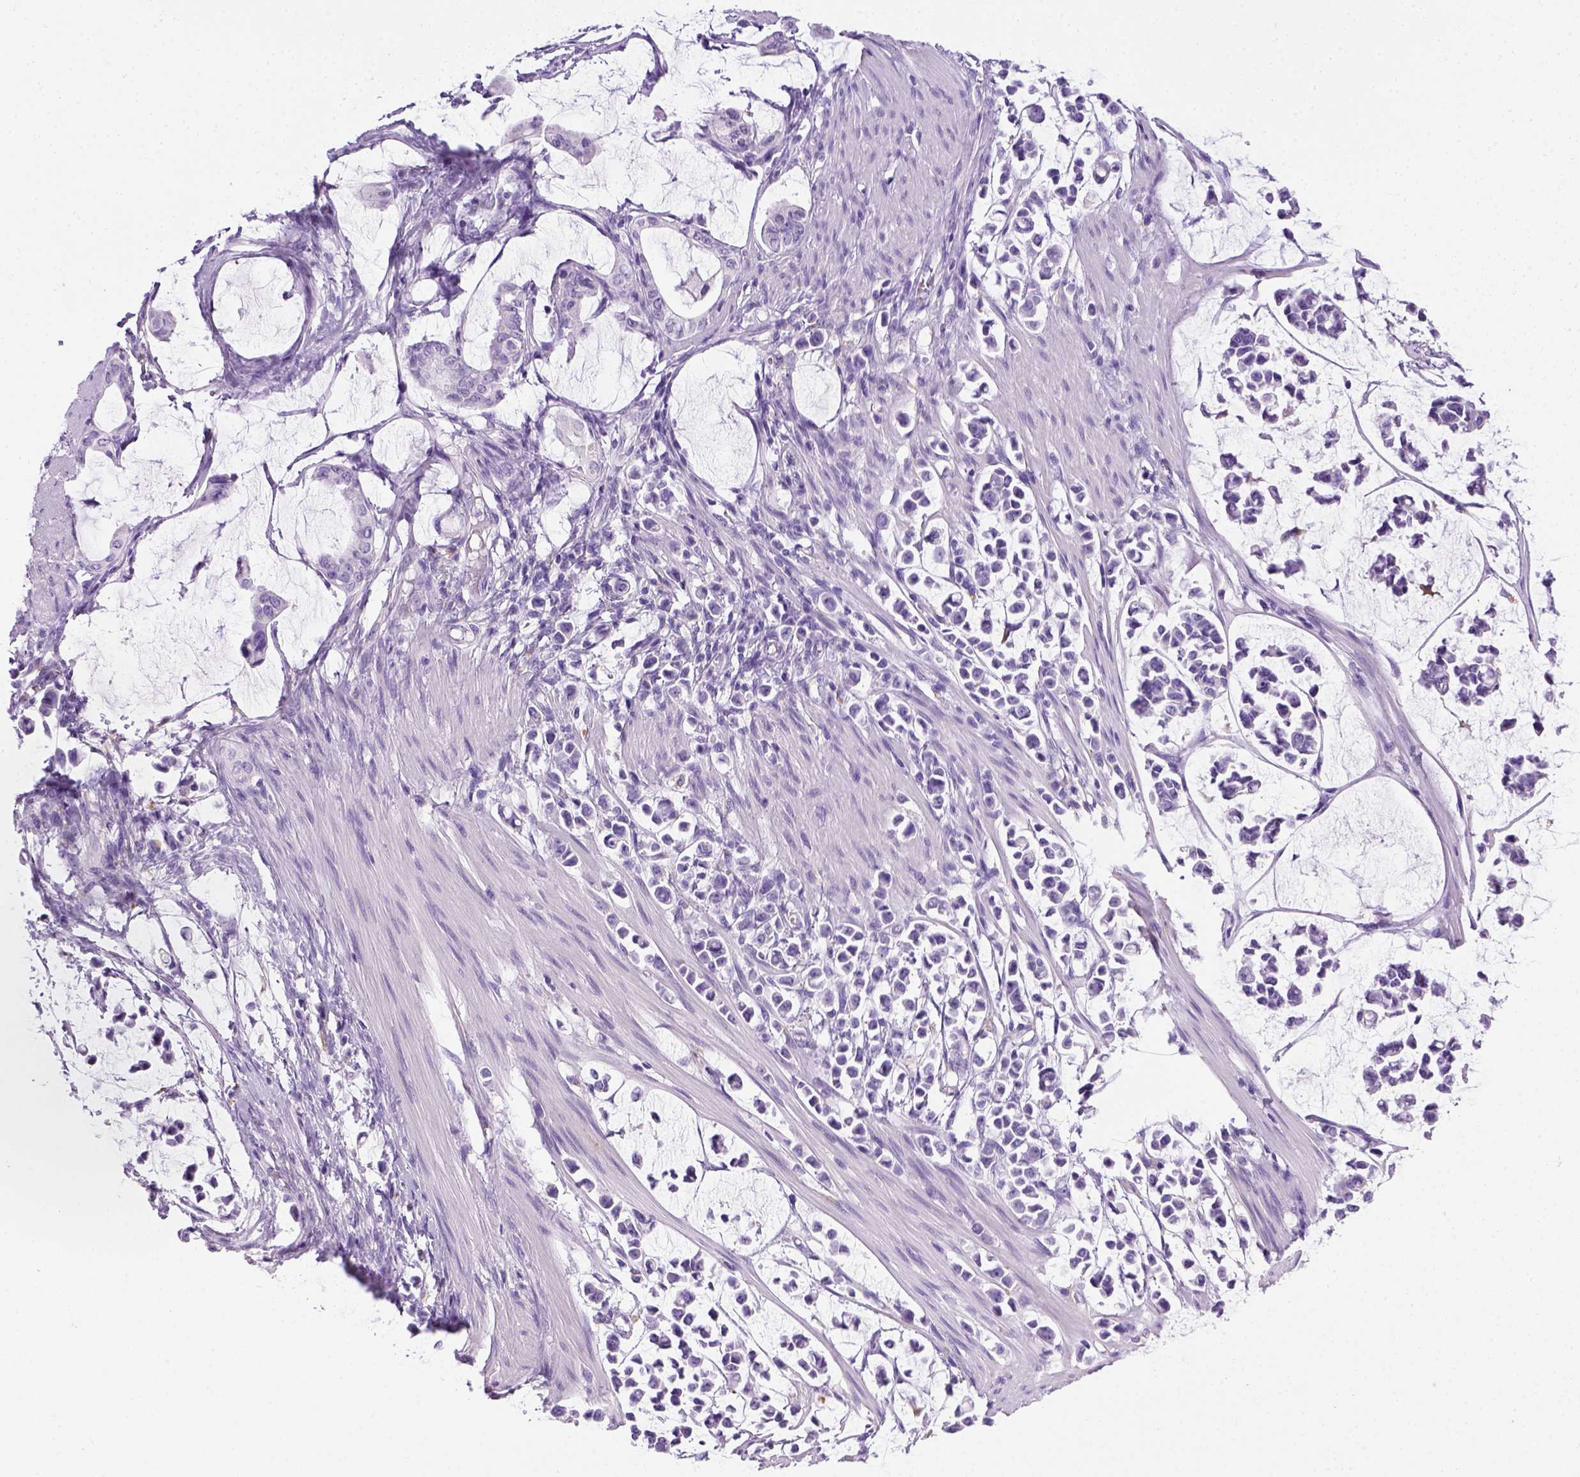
{"staining": {"intensity": "negative", "quantity": "none", "location": "none"}, "tissue": "stomach cancer", "cell_type": "Tumor cells", "image_type": "cancer", "snomed": [{"axis": "morphology", "description": "Adenocarcinoma, NOS"}, {"axis": "topography", "description": "Stomach"}], "caption": "Stomach adenocarcinoma was stained to show a protein in brown. There is no significant staining in tumor cells.", "gene": "KRT71", "patient": {"sex": "male", "age": 82}}